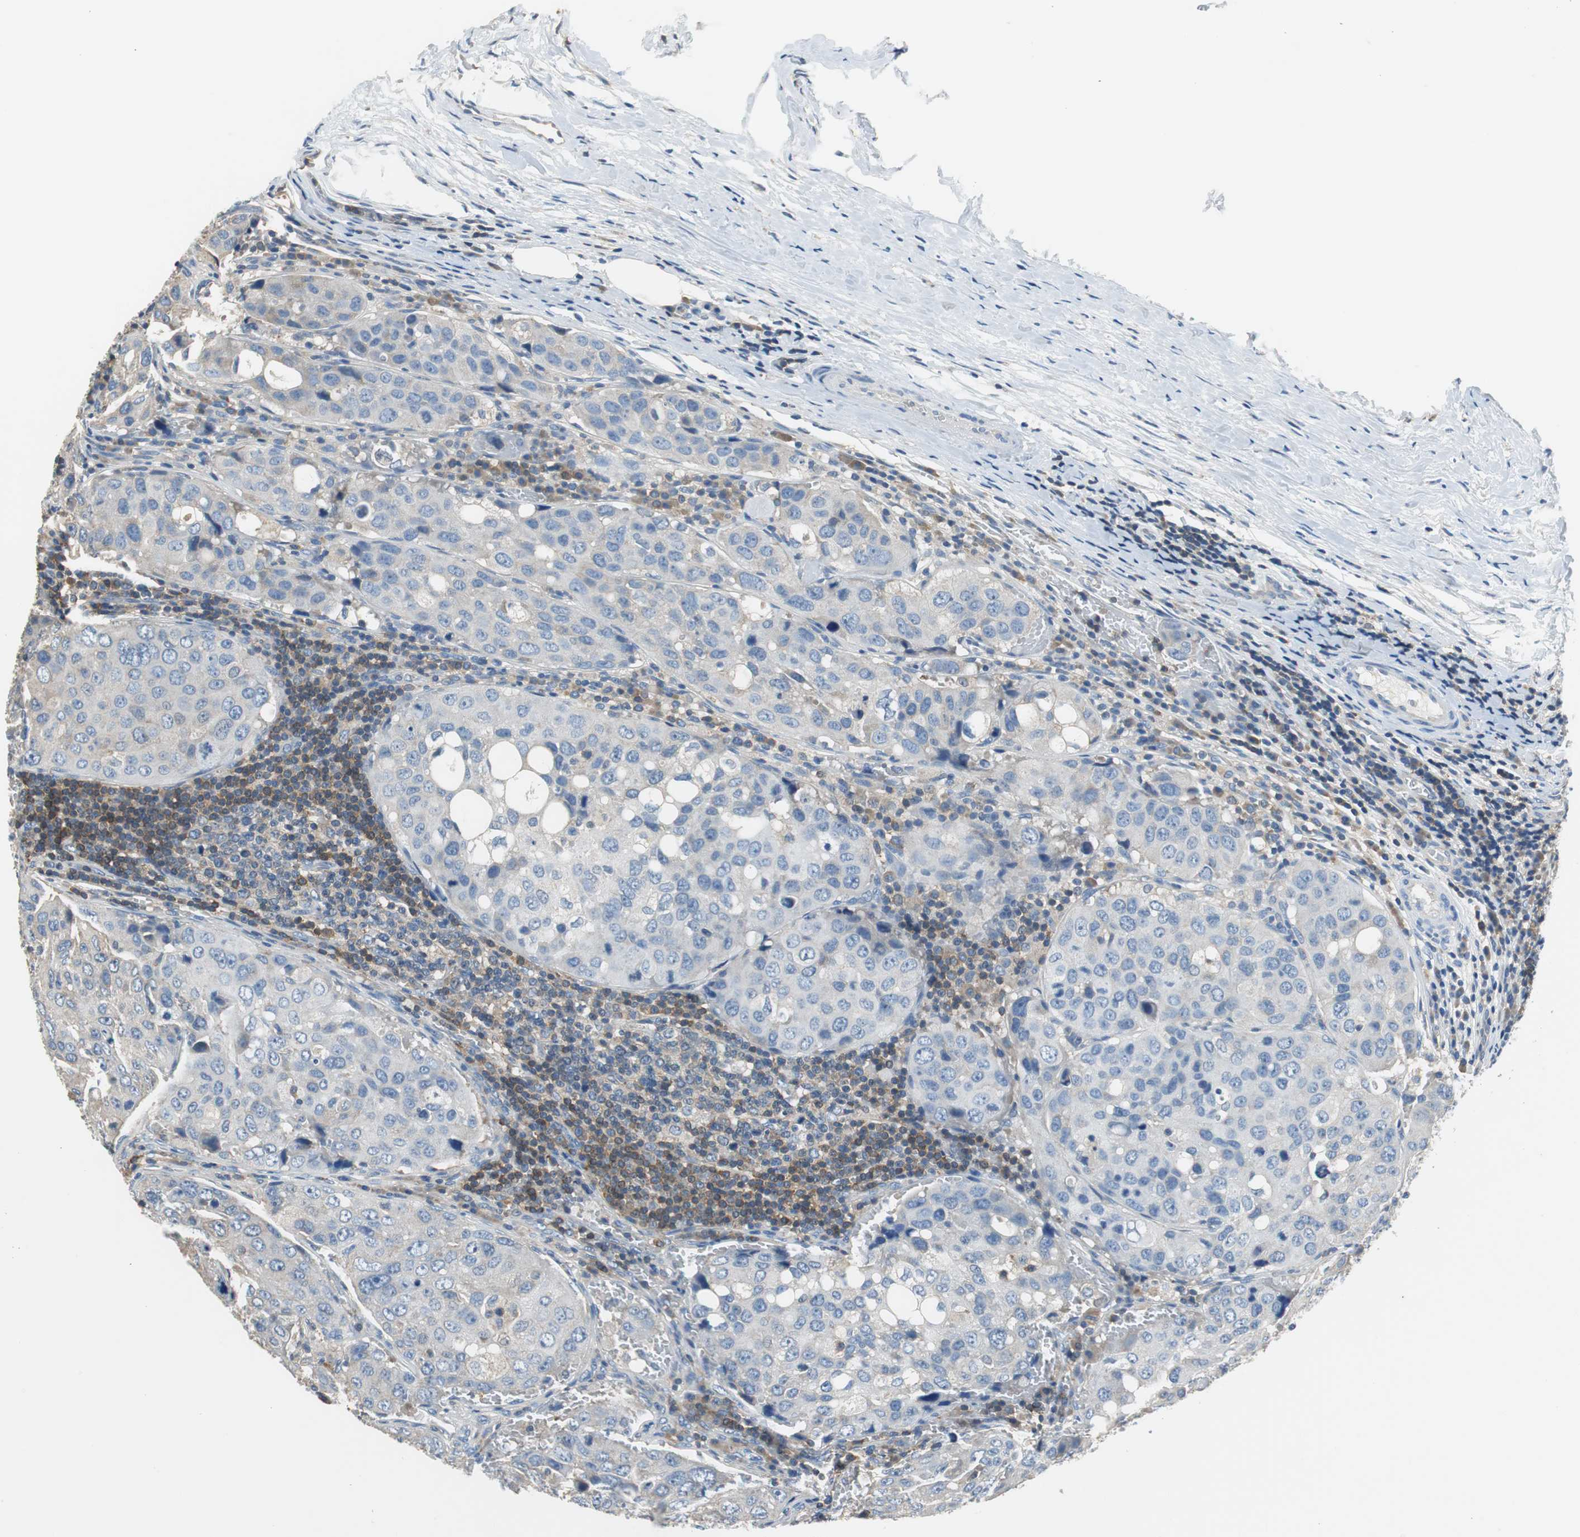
{"staining": {"intensity": "weak", "quantity": "<25%", "location": "cytoplasmic/membranous"}, "tissue": "urothelial cancer", "cell_type": "Tumor cells", "image_type": "cancer", "snomed": [{"axis": "morphology", "description": "Urothelial carcinoma, High grade"}, {"axis": "topography", "description": "Lymph node"}, {"axis": "topography", "description": "Urinary bladder"}], "caption": "This is an immunohistochemistry (IHC) micrograph of human urothelial cancer. There is no expression in tumor cells.", "gene": "PRKCA", "patient": {"sex": "male", "age": 51}}